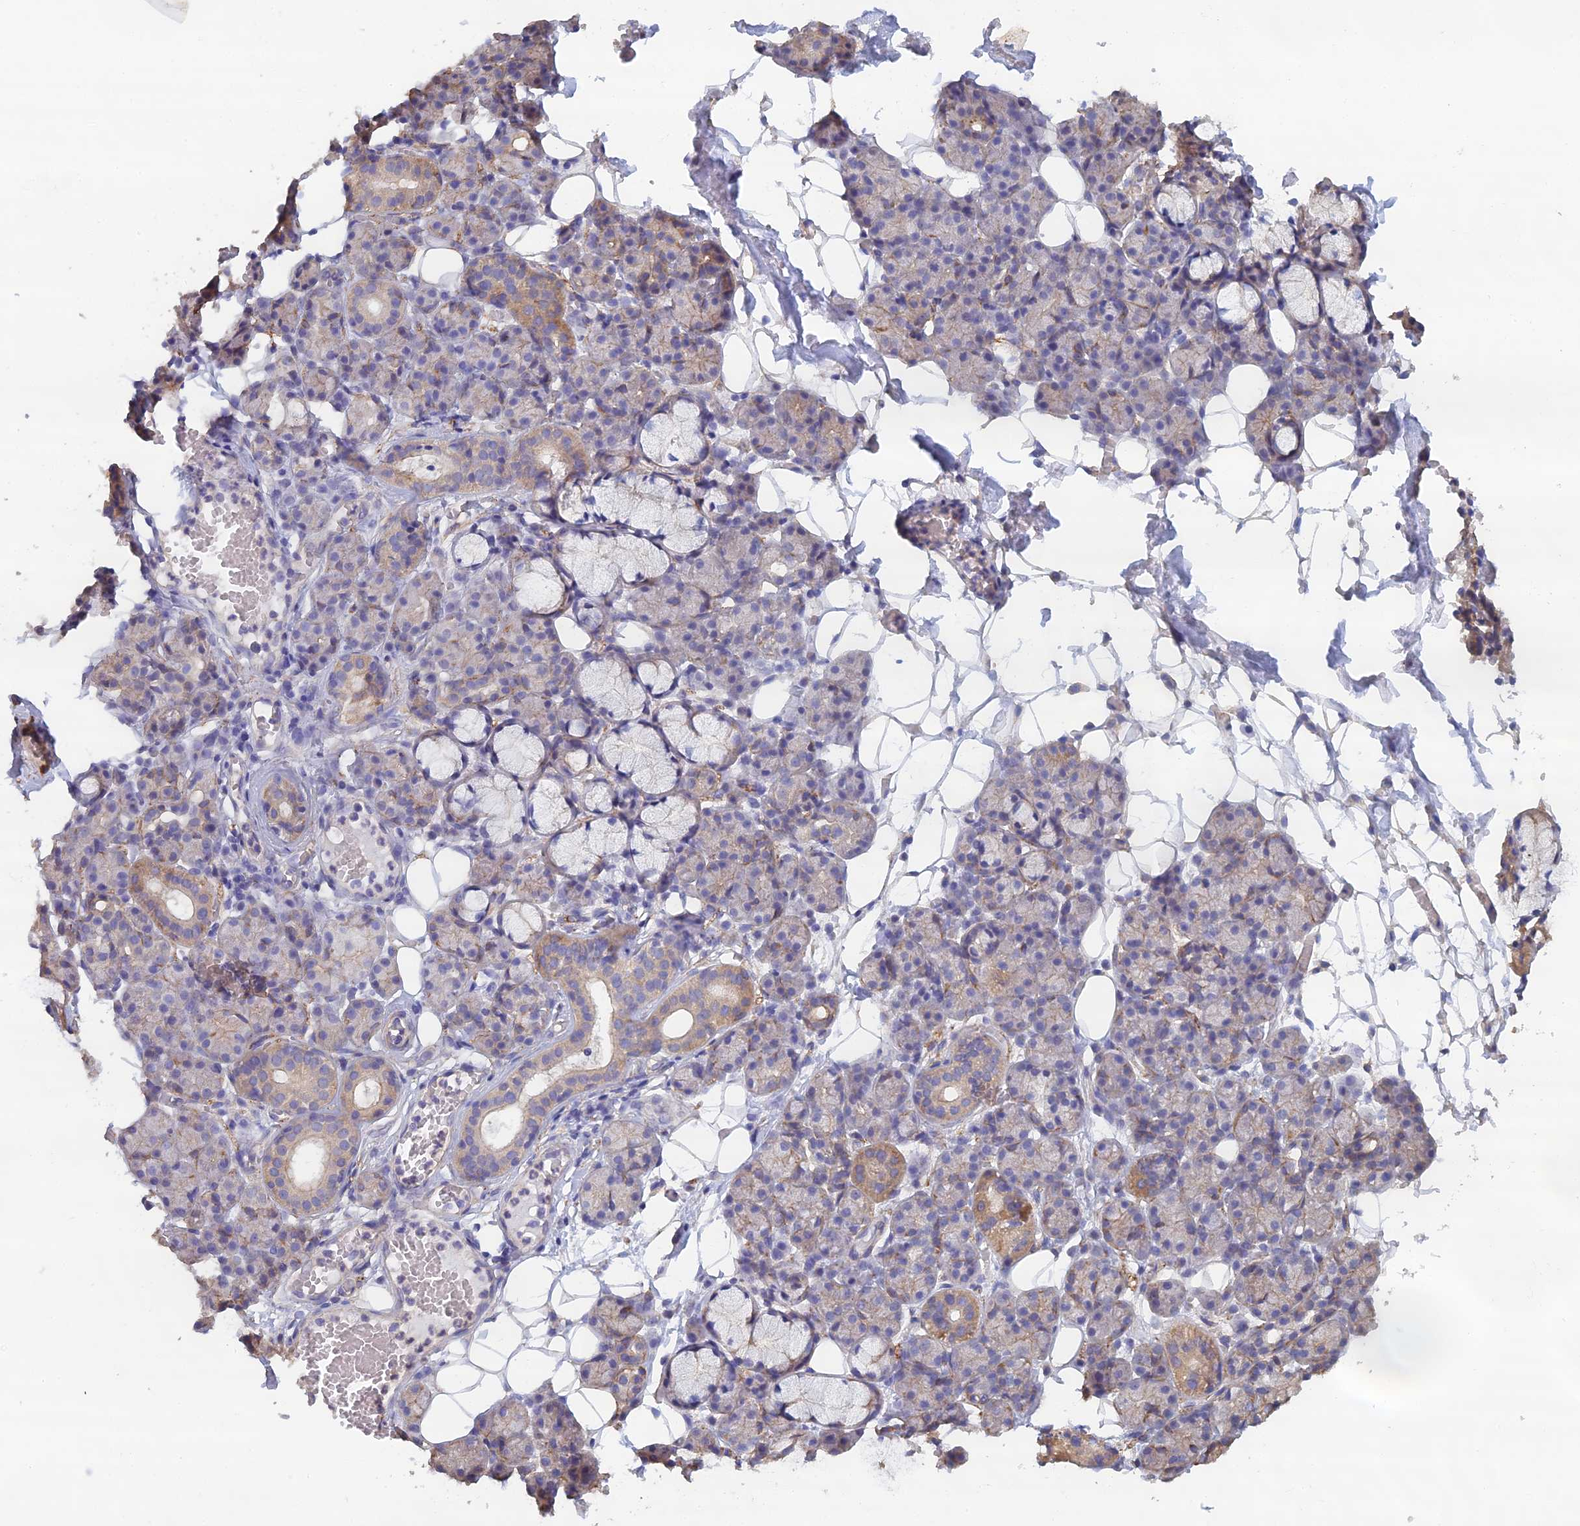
{"staining": {"intensity": "weak", "quantity": "<25%", "location": "cytoplasmic/membranous"}, "tissue": "salivary gland", "cell_type": "Glandular cells", "image_type": "normal", "snomed": [{"axis": "morphology", "description": "Normal tissue, NOS"}, {"axis": "topography", "description": "Salivary gland"}], "caption": "Micrograph shows no protein positivity in glandular cells of benign salivary gland. (IHC, brightfield microscopy, high magnification).", "gene": "PCDHA5", "patient": {"sex": "male", "age": 63}}